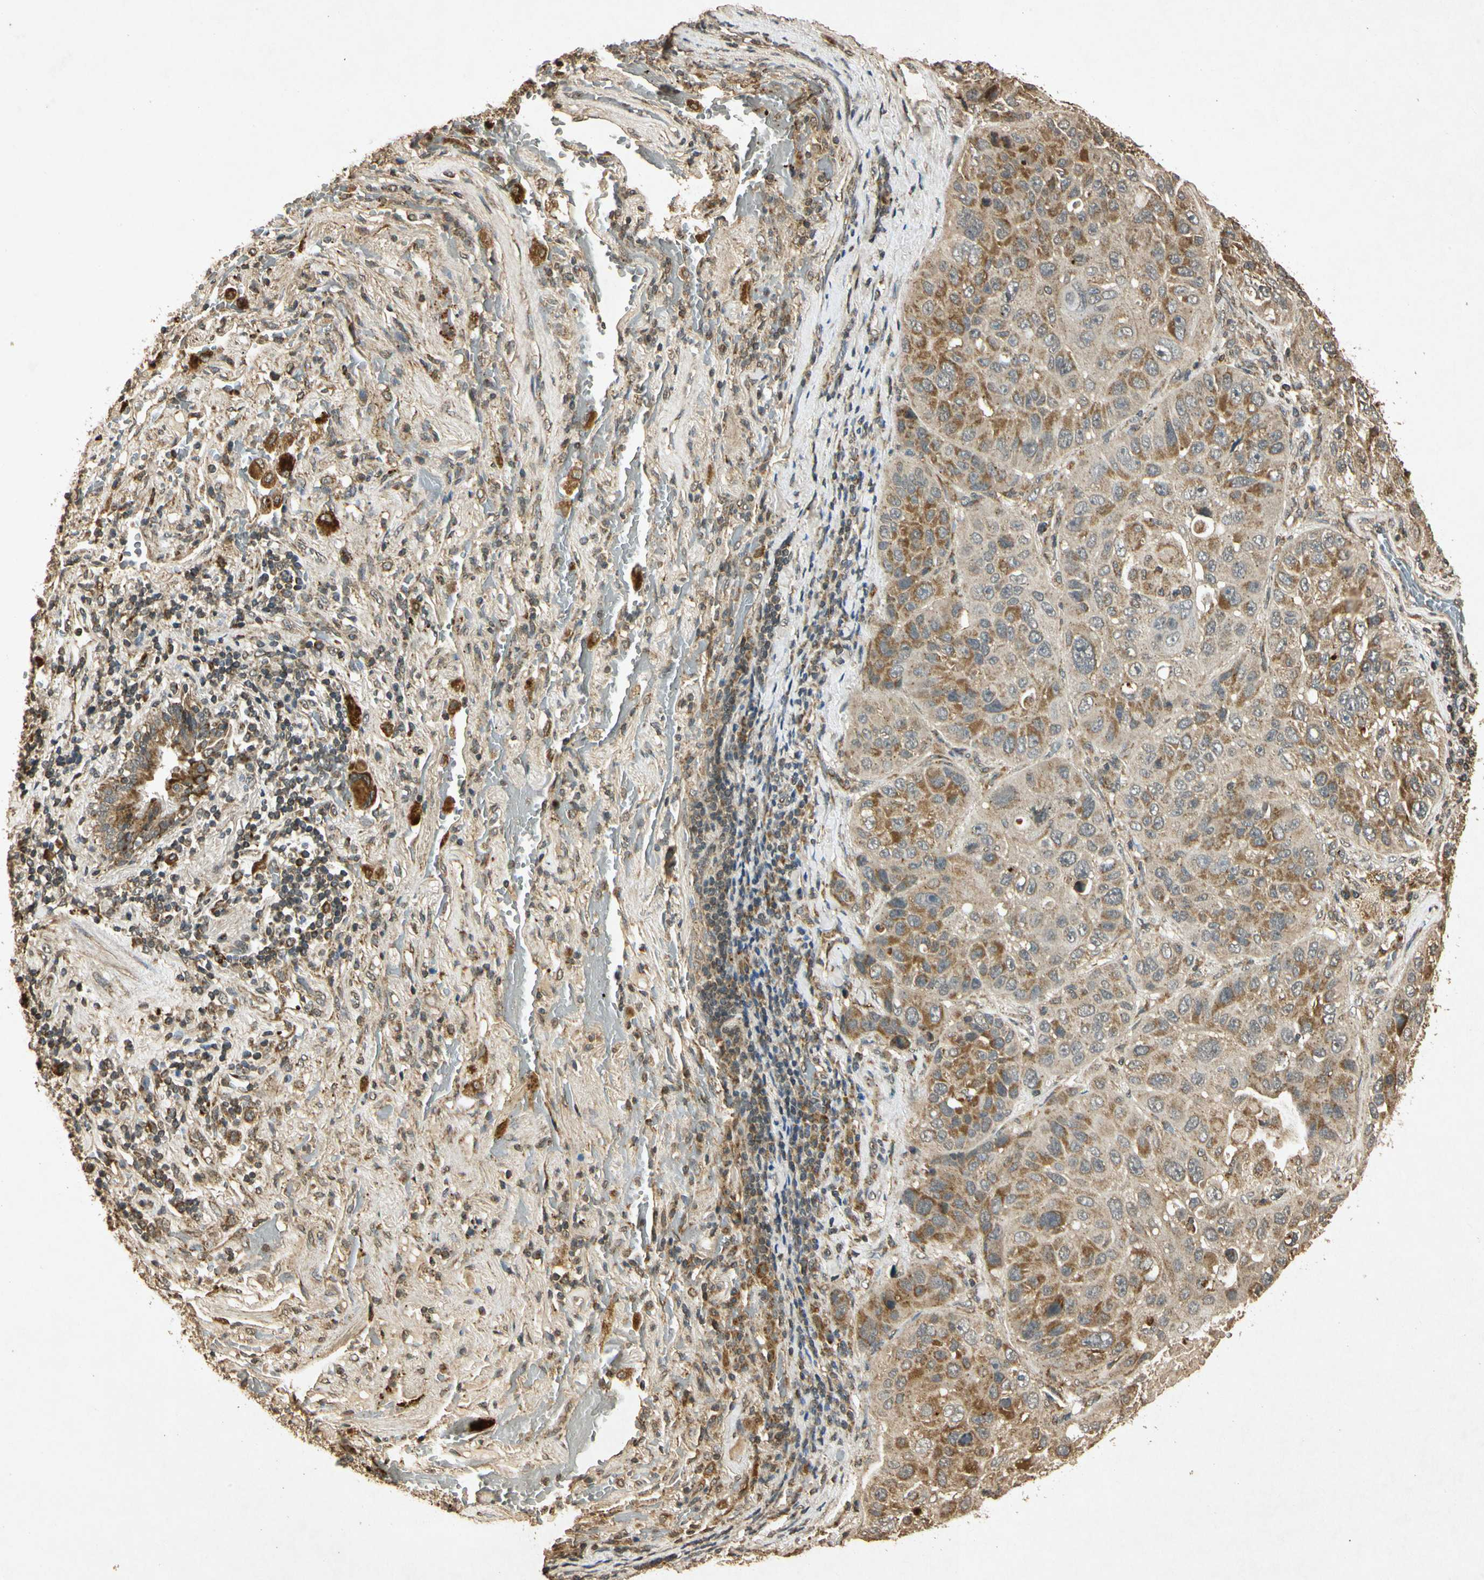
{"staining": {"intensity": "moderate", "quantity": "<25%", "location": "cytoplasmic/membranous"}, "tissue": "lung cancer", "cell_type": "Tumor cells", "image_type": "cancer", "snomed": [{"axis": "morphology", "description": "Squamous cell carcinoma, NOS"}, {"axis": "topography", "description": "Lung"}], "caption": "A micrograph of lung squamous cell carcinoma stained for a protein exhibits moderate cytoplasmic/membranous brown staining in tumor cells. The staining is performed using DAB (3,3'-diaminobenzidine) brown chromogen to label protein expression. The nuclei are counter-stained blue using hematoxylin.", "gene": "PRDX3", "patient": {"sex": "male", "age": 57}}